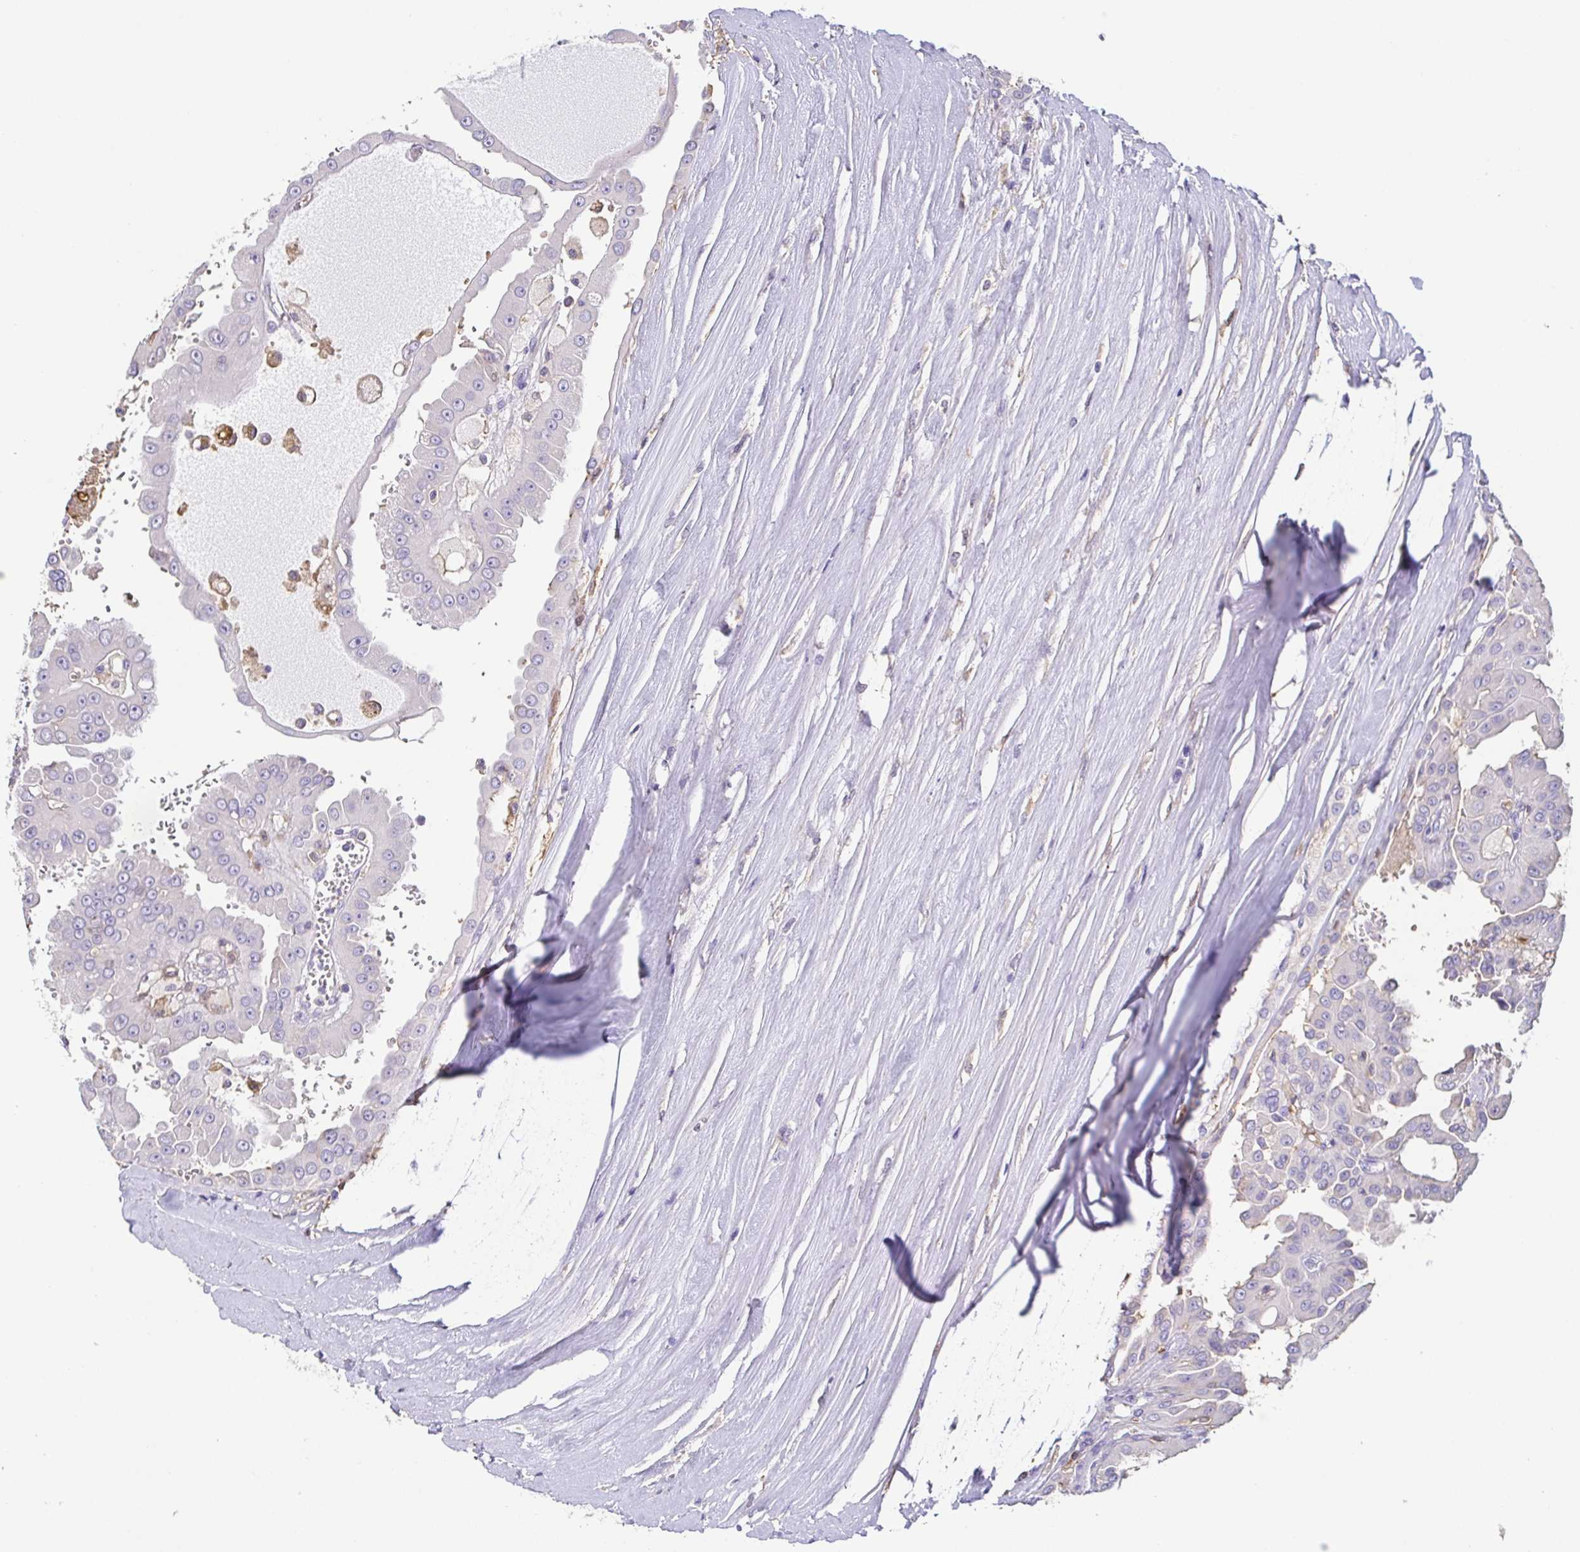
{"staining": {"intensity": "negative", "quantity": "none", "location": "none"}, "tissue": "renal cancer", "cell_type": "Tumor cells", "image_type": "cancer", "snomed": [{"axis": "morphology", "description": "Adenocarcinoma, NOS"}, {"axis": "topography", "description": "Kidney"}], "caption": "There is no significant staining in tumor cells of adenocarcinoma (renal).", "gene": "ANXA10", "patient": {"sex": "male", "age": 58}}